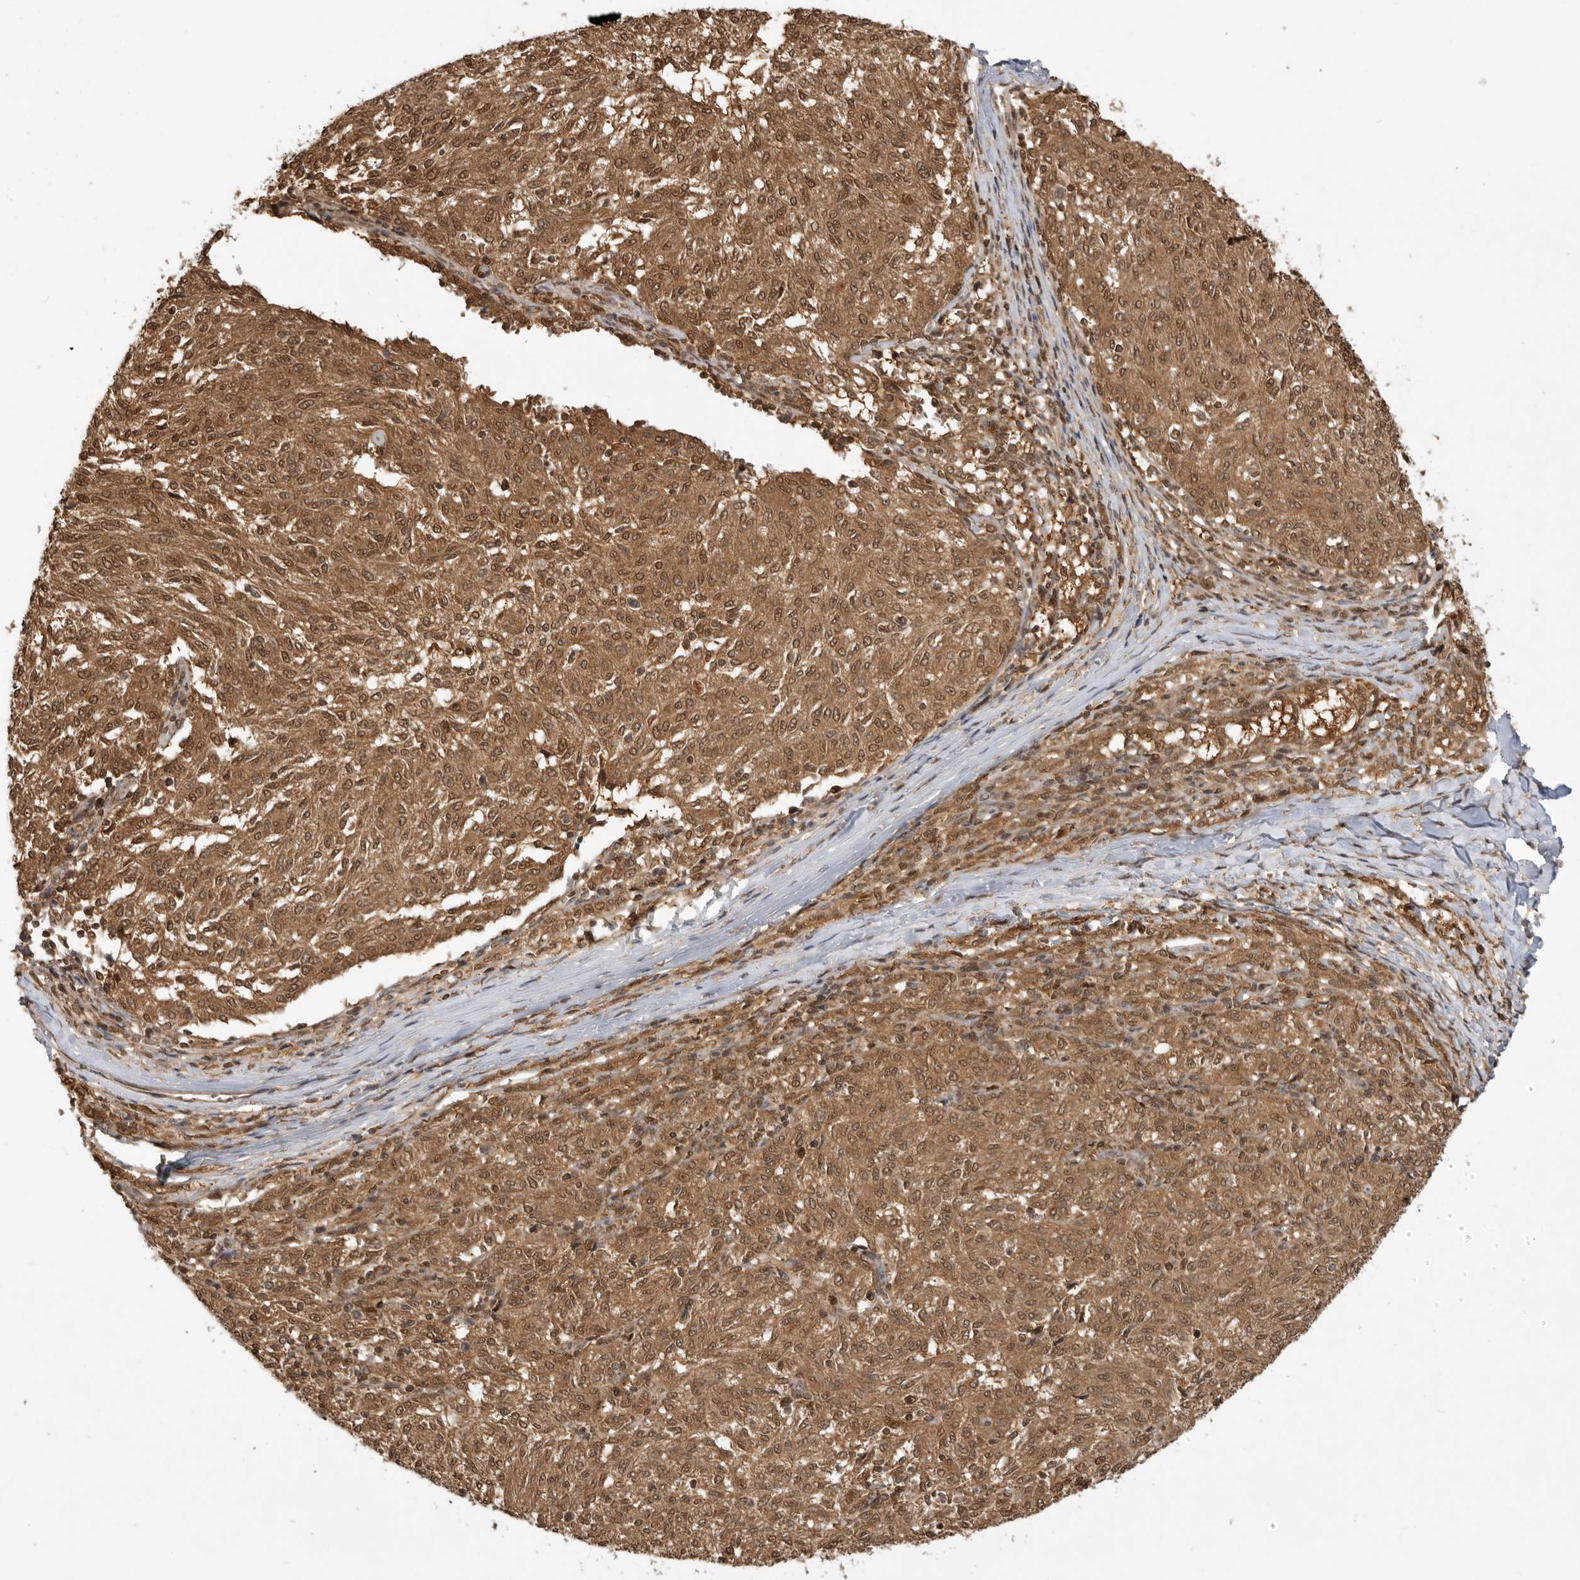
{"staining": {"intensity": "moderate", "quantity": ">75%", "location": "cytoplasmic/membranous,nuclear"}, "tissue": "melanoma", "cell_type": "Tumor cells", "image_type": "cancer", "snomed": [{"axis": "morphology", "description": "Malignant melanoma, NOS"}, {"axis": "topography", "description": "Skin"}], "caption": "High-magnification brightfield microscopy of malignant melanoma stained with DAB (3,3'-diaminobenzidine) (brown) and counterstained with hematoxylin (blue). tumor cells exhibit moderate cytoplasmic/membranous and nuclear positivity is present in approximately>75% of cells.", "gene": "ADPRS", "patient": {"sex": "female", "age": 72}}